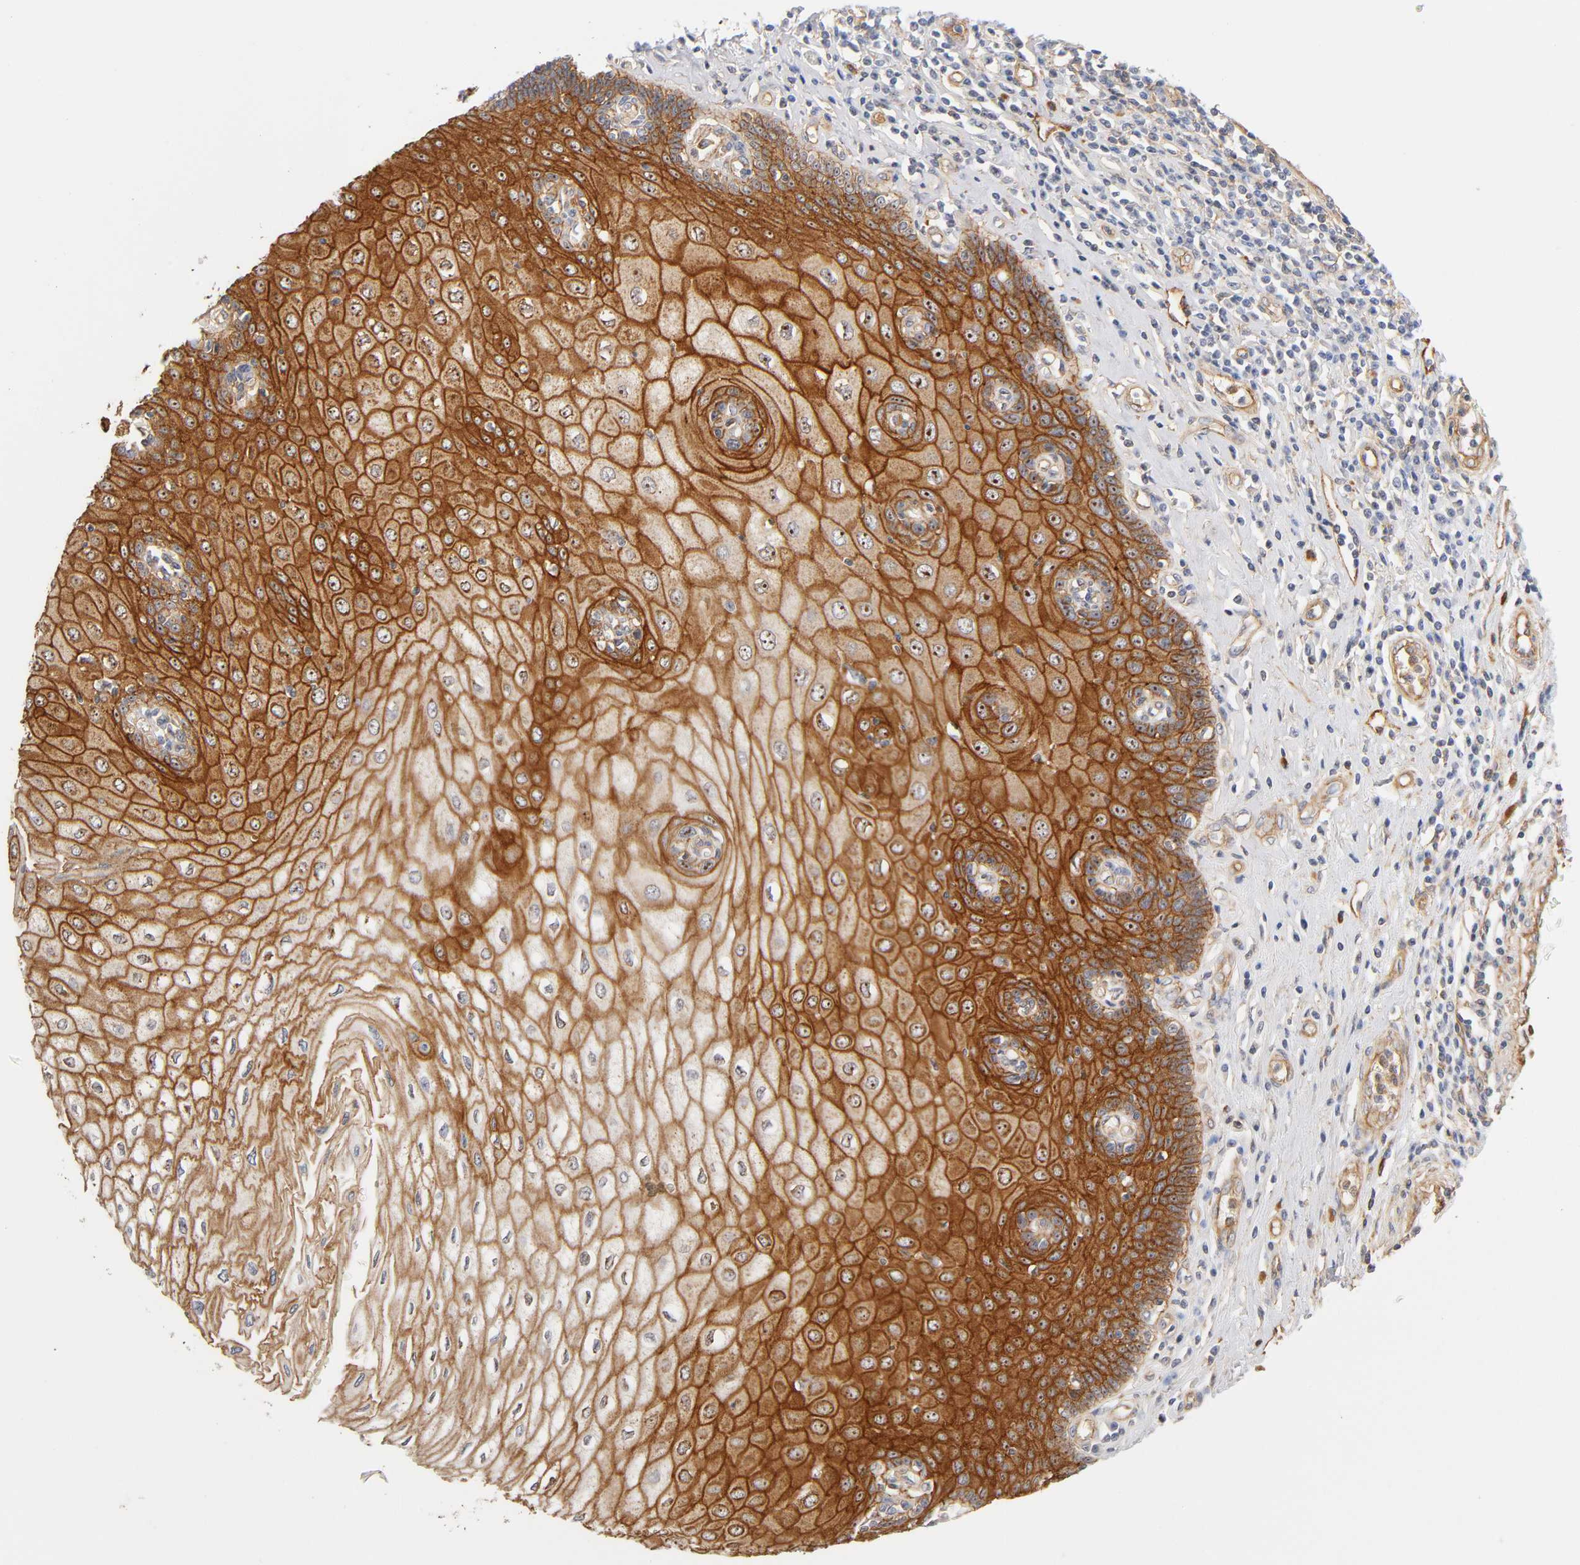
{"staining": {"intensity": "strong", "quantity": ">75%", "location": "cytoplasmic/membranous"}, "tissue": "esophagus", "cell_type": "Squamous epithelial cells", "image_type": "normal", "snomed": [{"axis": "morphology", "description": "Normal tissue, NOS"}, {"axis": "topography", "description": "Esophagus"}], "caption": "Immunohistochemical staining of unremarkable esophagus shows high levels of strong cytoplasmic/membranous expression in about >75% of squamous epithelial cells.", "gene": "PLD1", "patient": {"sex": "male", "age": 62}}